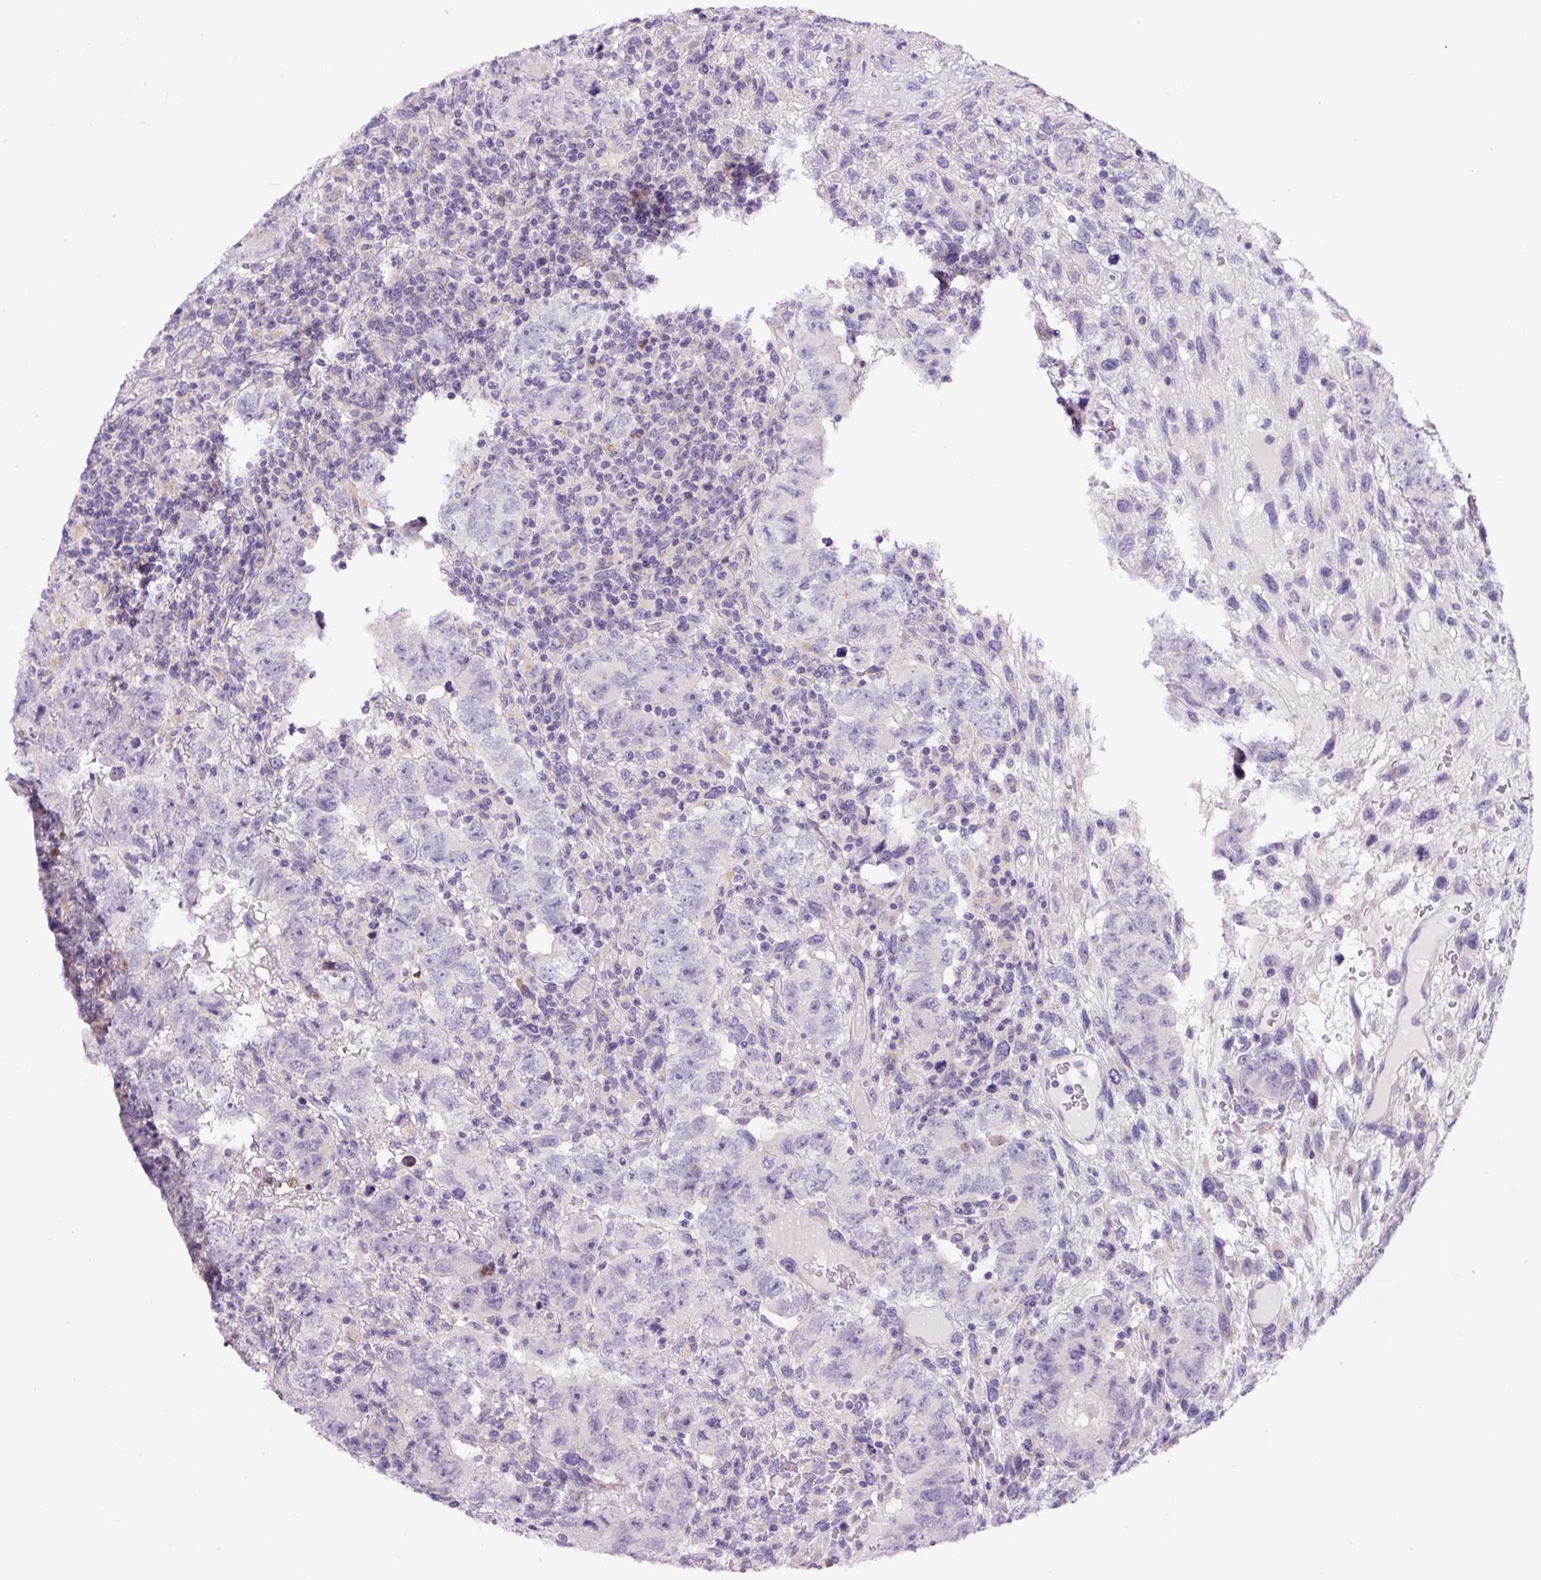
{"staining": {"intensity": "negative", "quantity": "none", "location": "none"}, "tissue": "testis cancer", "cell_type": "Tumor cells", "image_type": "cancer", "snomed": [{"axis": "morphology", "description": "Carcinoma, Embryonal, NOS"}, {"axis": "topography", "description": "Testis"}], "caption": "Tumor cells are negative for brown protein staining in testis cancer.", "gene": "HPS4", "patient": {"sex": "male", "age": 24}}